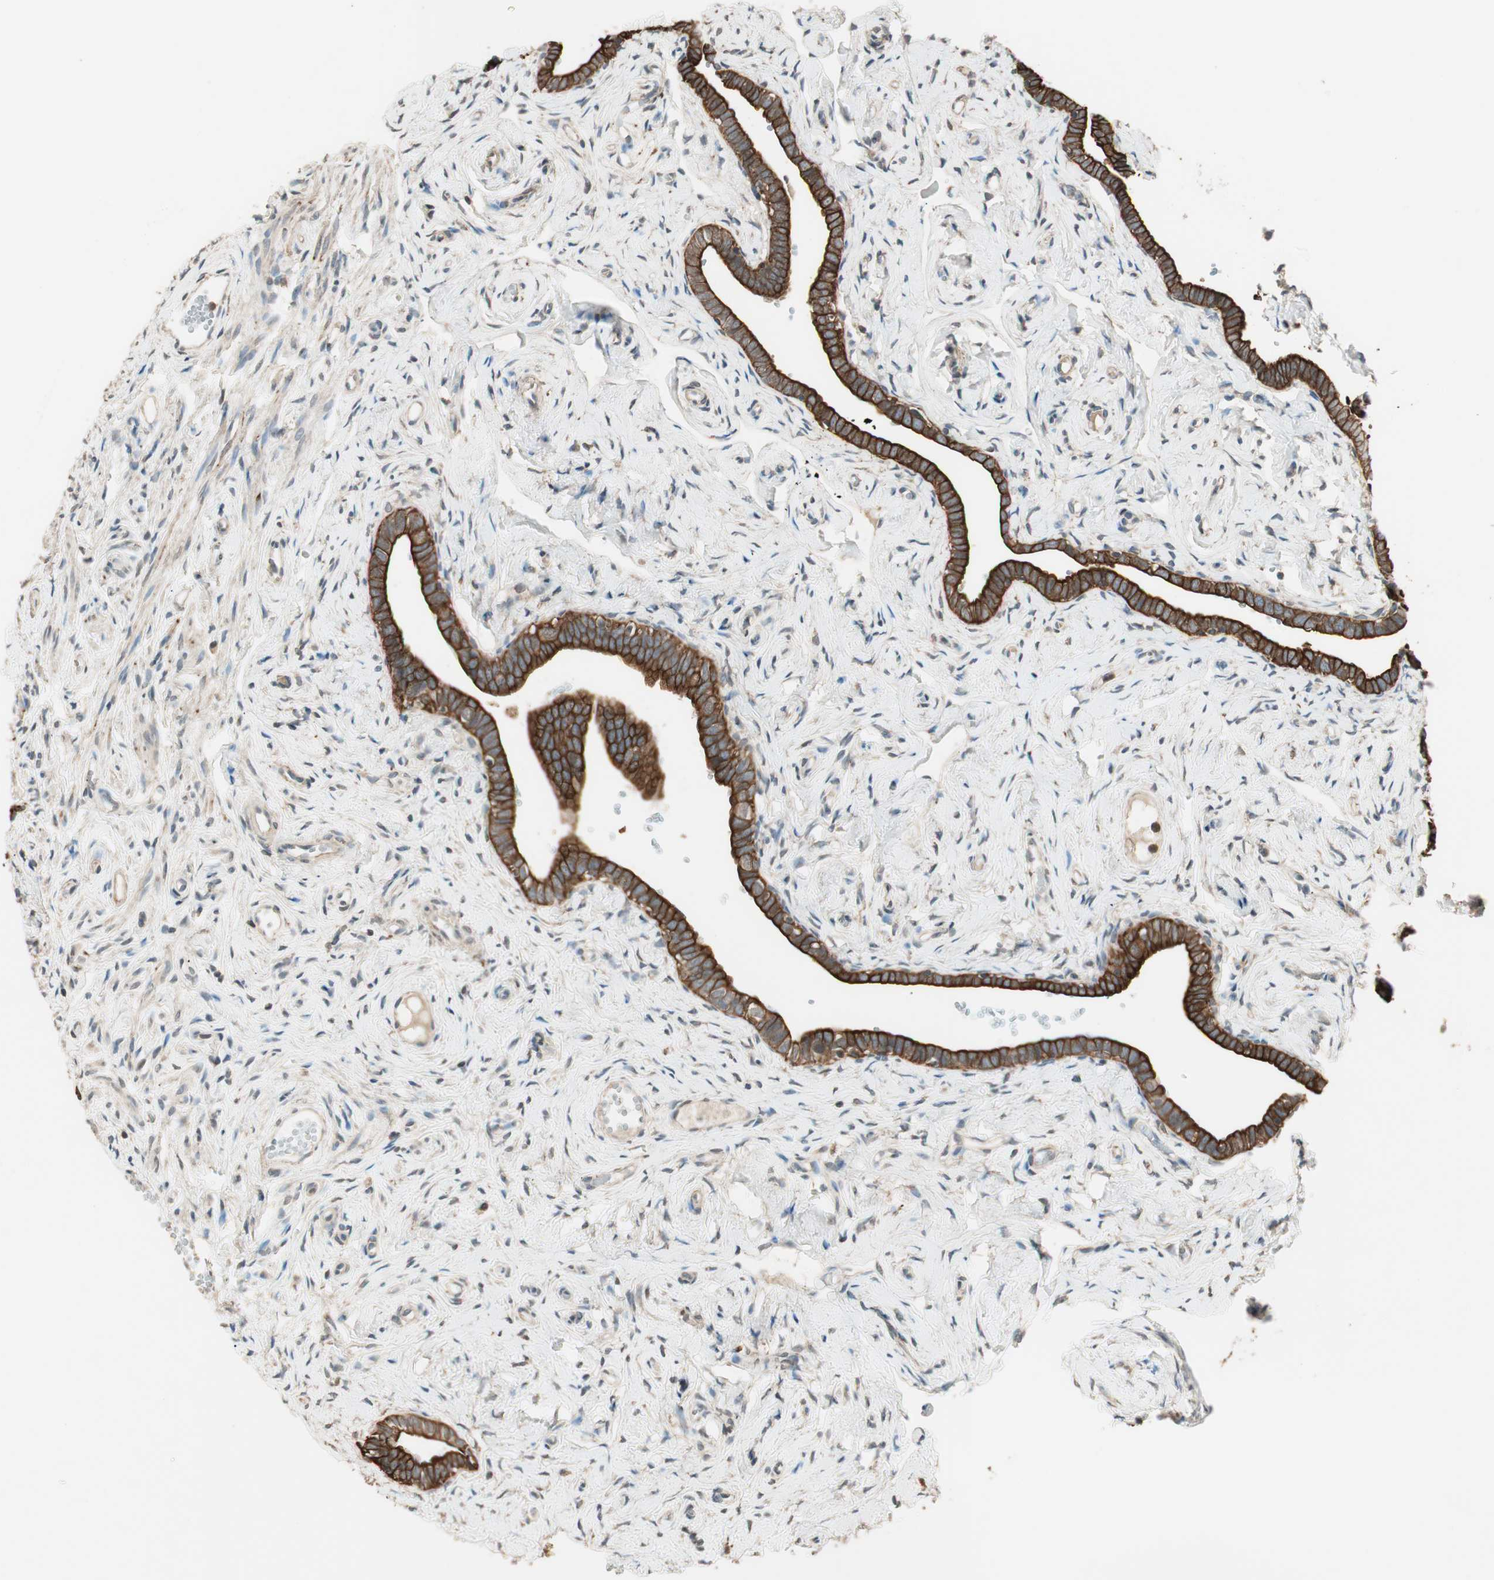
{"staining": {"intensity": "strong", "quantity": ">75%", "location": "cytoplasmic/membranous"}, "tissue": "fallopian tube", "cell_type": "Glandular cells", "image_type": "normal", "snomed": [{"axis": "morphology", "description": "Normal tissue, NOS"}, {"axis": "topography", "description": "Fallopian tube"}], "caption": "Protein positivity by immunohistochemistry (IHC) shows strong cytoplasmic/membranous positivity in about >75% of glandular cells in benign fallopian tube. The protein of interest is stained brown, and the nuclei are stained in blue (DAB IHC with brightfield microscopy, high magnification).", "gene": "TRIM21", "patient": {"sex": "female", "age": 71}}